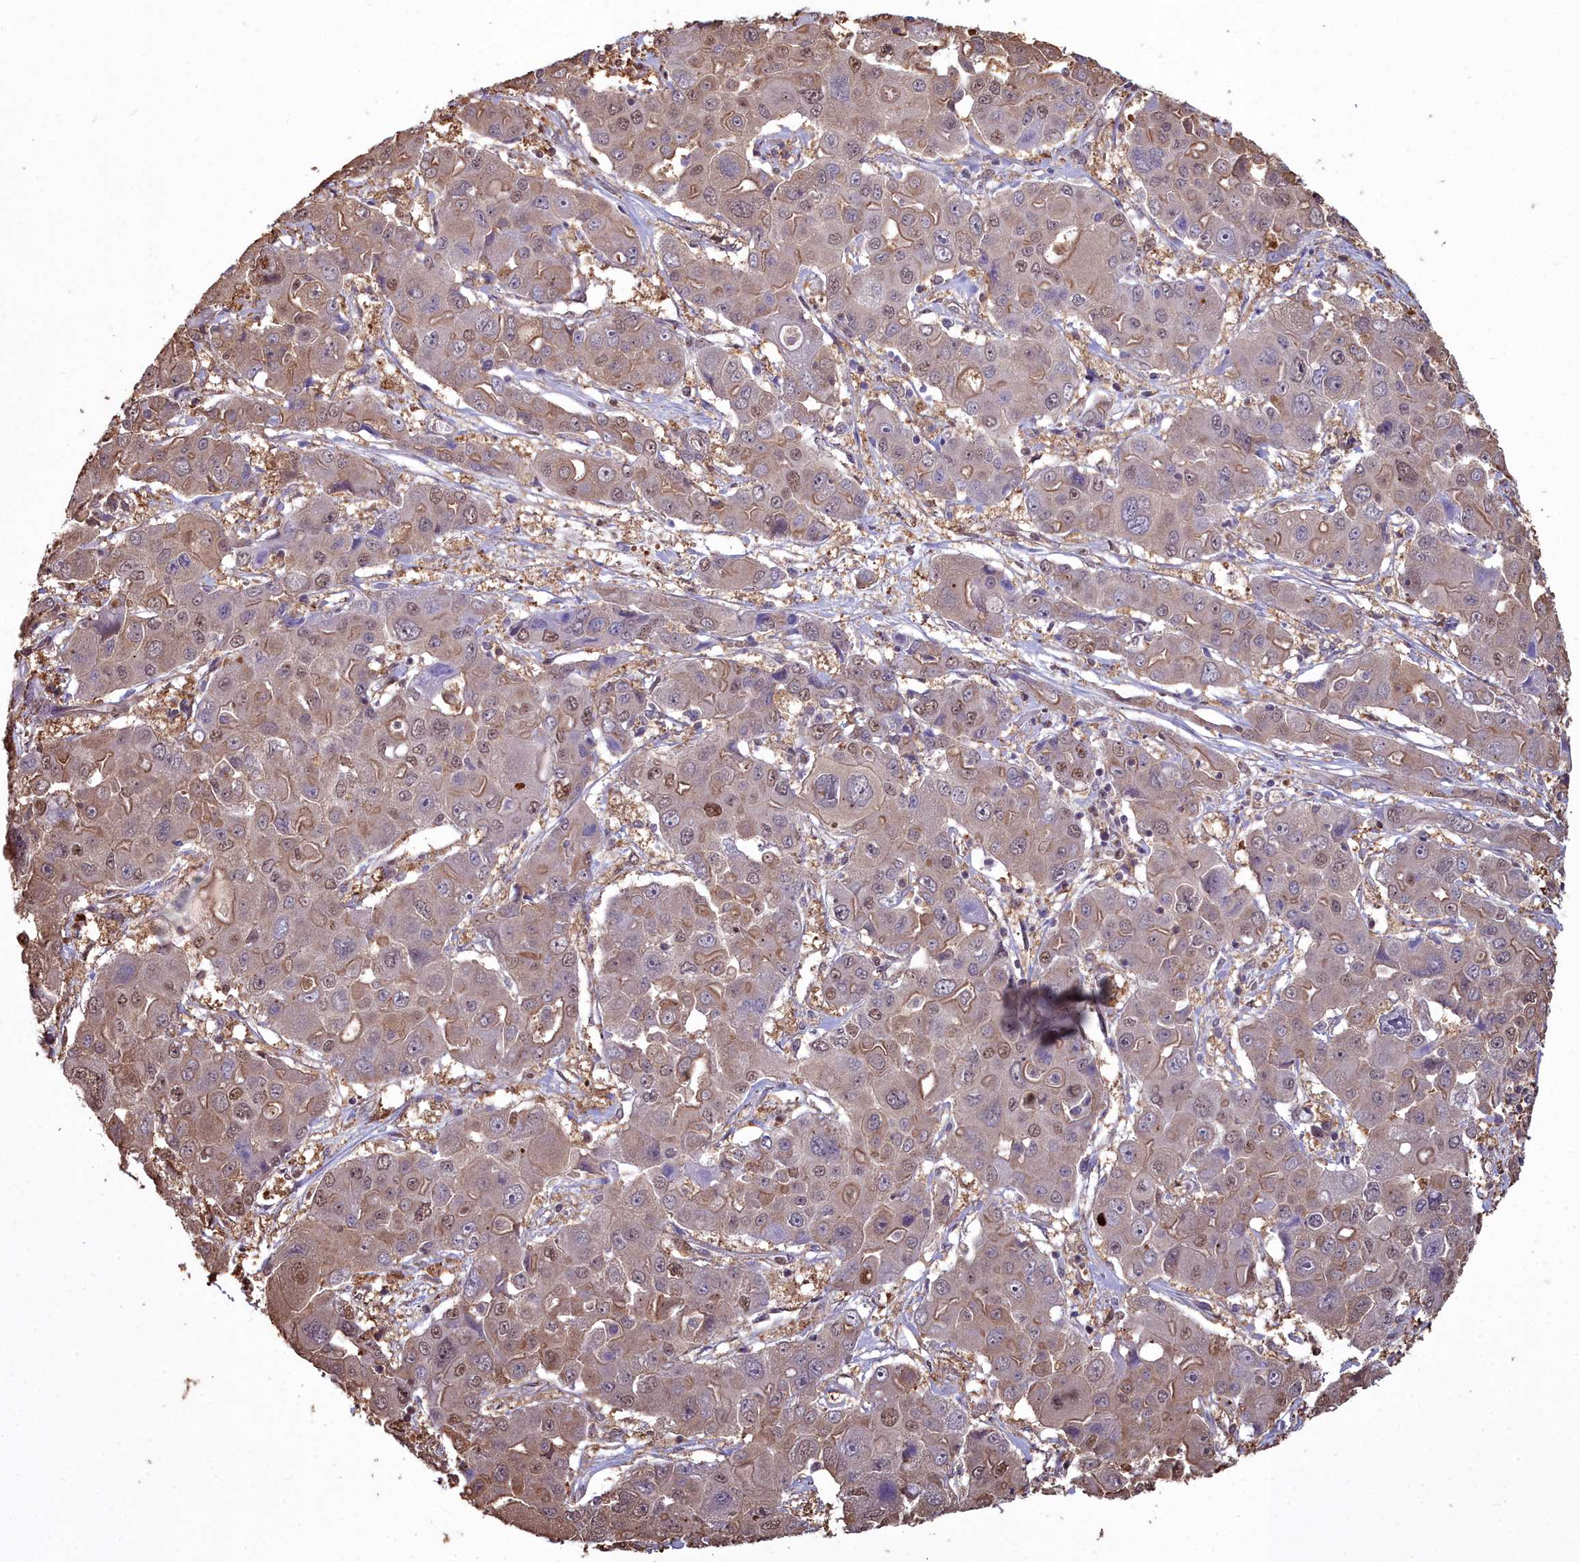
{"staining": {"intensity": "moderate", "quantity": ">75%", "location": "cytoplasmic/membranous,nuclear"}, "tissue": "liver cancer", "cell_type": "Tumor cells", "image_type": "cancer", "snomed": [{"axis": "morphology", "description": "Cholangiocarcinoma"}, {"axis": "topography", "description": "Liver"}], "caption": "A medium amount of moderate cytoplasmic/membranous and nuclear positivity is identified in approximately >75% of tumor cells in liver cancer (cholangiocarcinoma) tissue.", "gene": "GAPDH", "patient": {"sex": "male", "age": 67}}